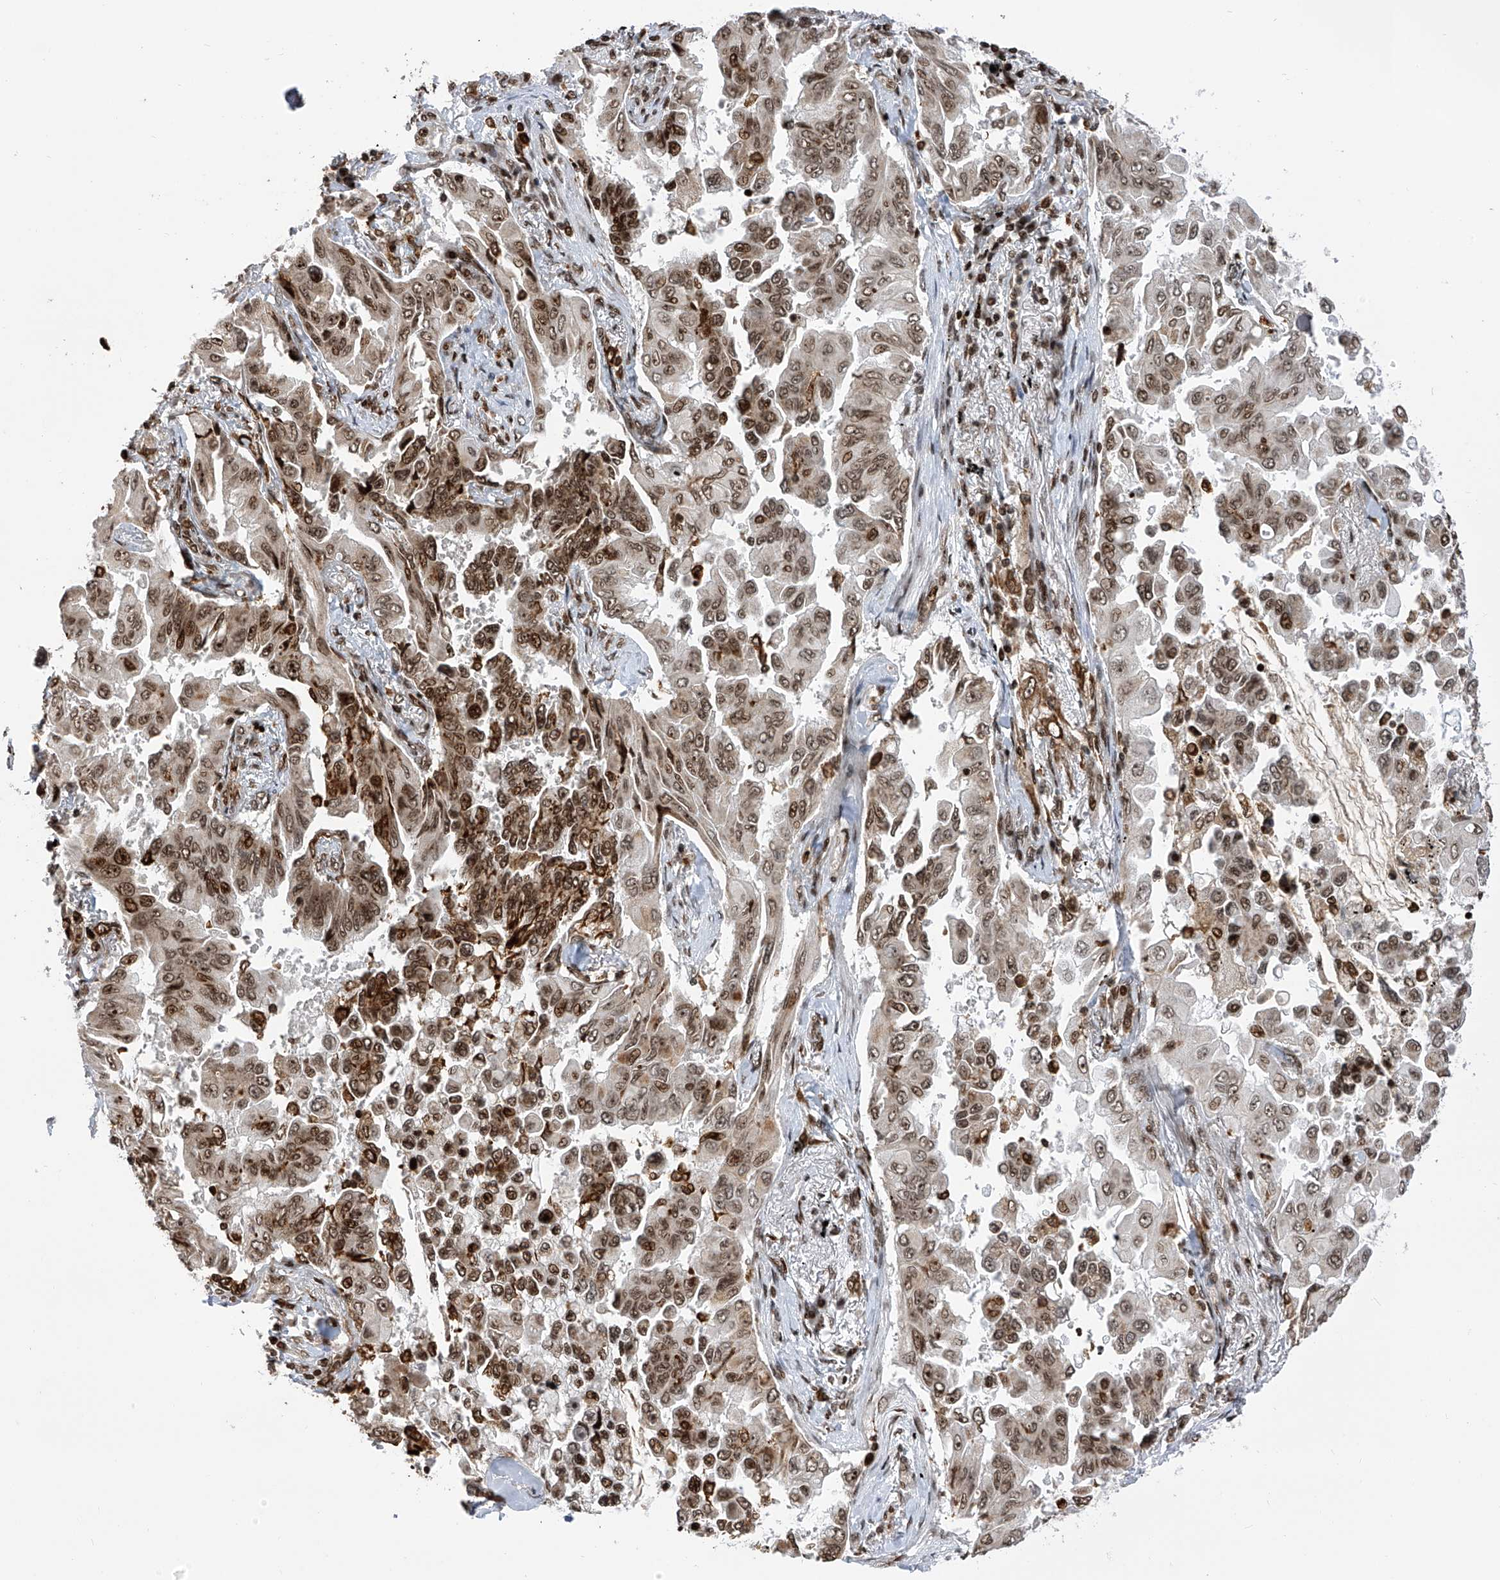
{"staining": {"intensity": "strong", "quantity": ">75%", "location": "nuclear"}, "tissue": "lung cancer", "cell_type": "Tumor cells", "image_type": "cancer", "snomed": [{"axis": "morphology", "description": "Adenocarcinoma, NOS"}, {"axis": "topography", "description": "Lung"}], "caption": "Protein expression analysis of human lung cancer (adenocarcinoma) reveals strong nuclear positivity in approximately >75% of tumor cells.", "gene": "PAK1IP1", "patient": {"sex": "female", "age": 67}}